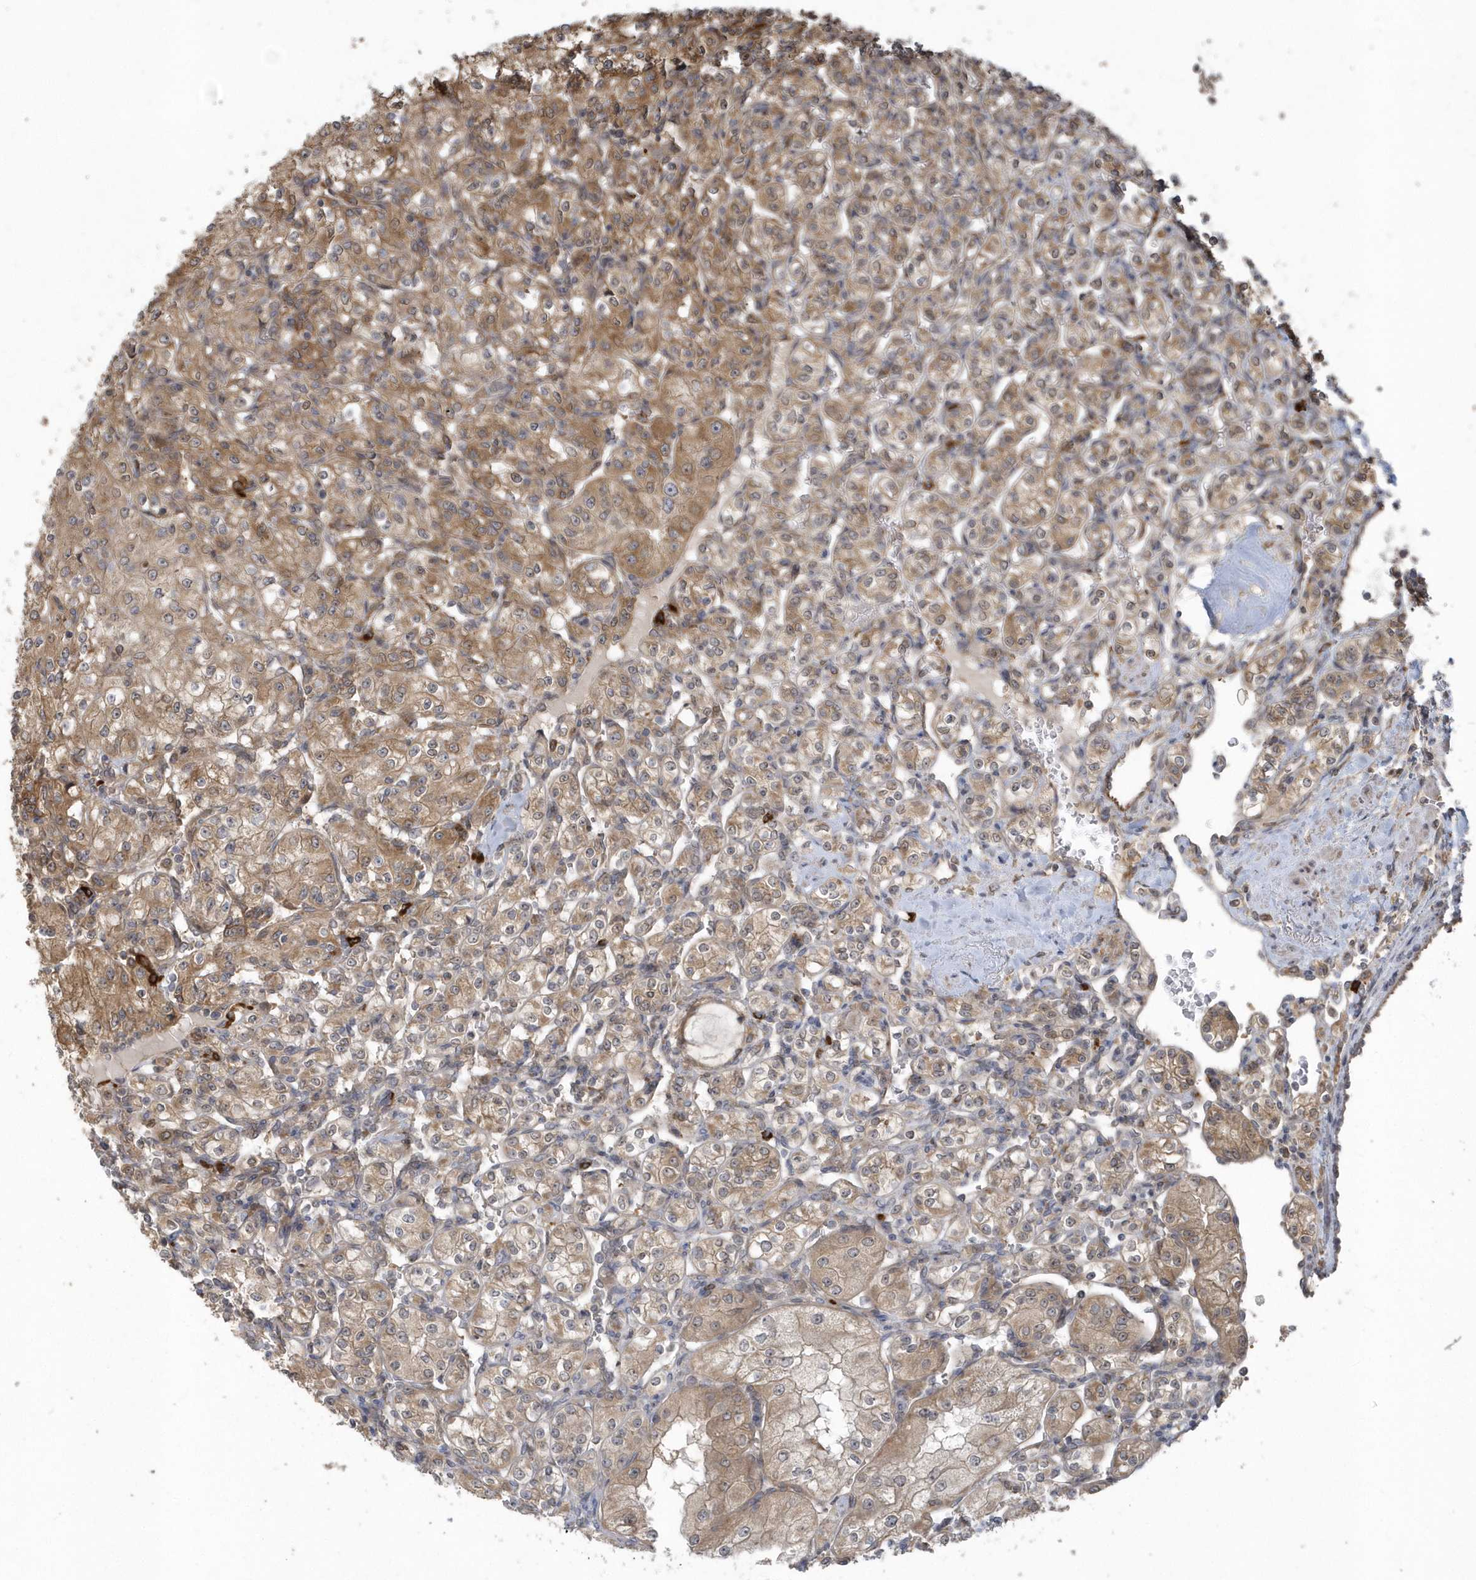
{"staining": {"intensity": "moderate", "quantity": ">75%", "location": "cytoplasmic/membranous"}, "tissue": "renal cancer", "cell_type": "Tumor cells", "image_type": "cancer", "snomed": [{"axis": "morphology", "description": "Adenocarcinoma, NOS"}, {"axis": "topography", "description": "Kidney"}], "caption": "Protein expression analysis of human renal cancer reveals moderate cytoplasmic/membranous positivity in approximately >75% of tumor cells. Using DAB (brown) and hematoxylin (blue) stains, captured at high magnification using brightfield microscopy.", "gene": "HERPUD1", "patient": {"sex": "male", "age": 77}}